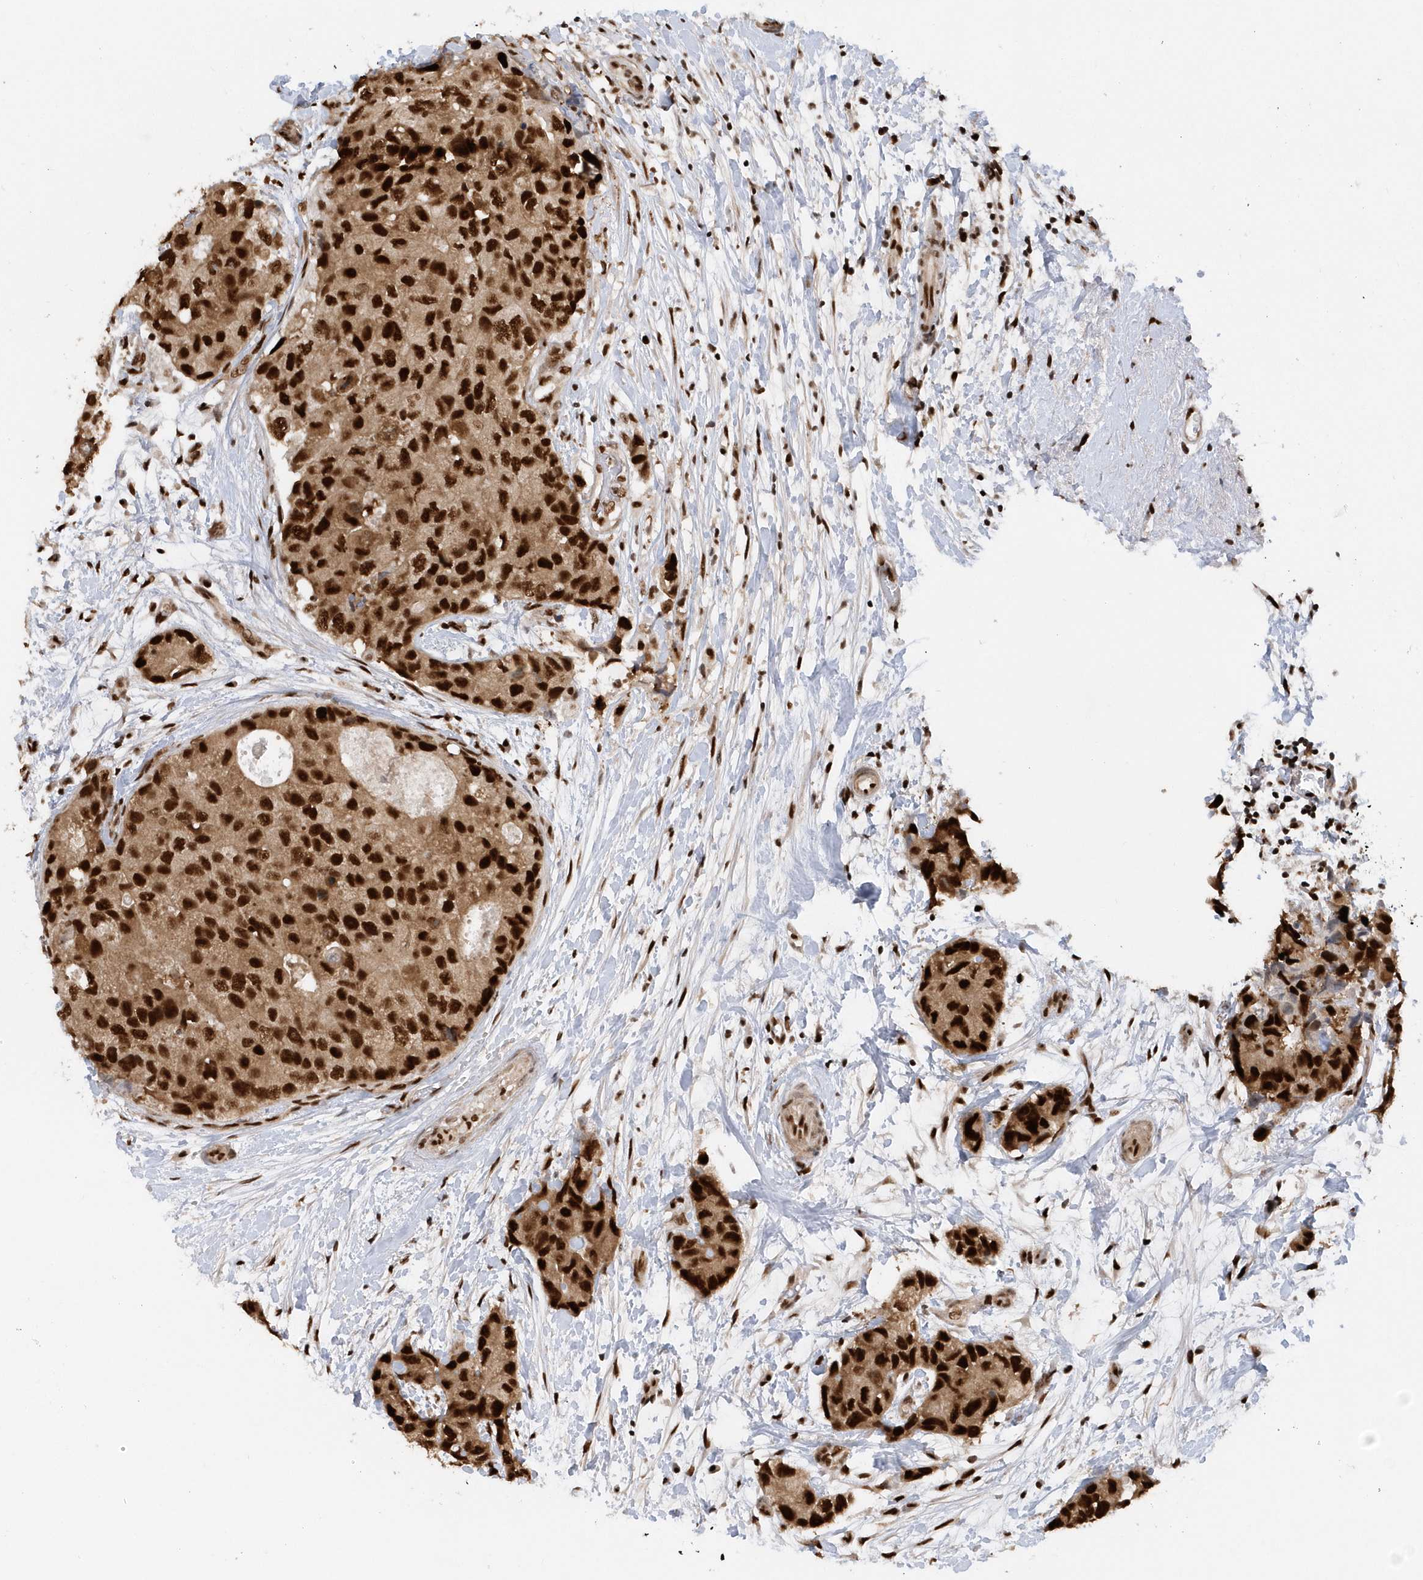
{"staining": {"intensity": "strong", "quantity": ">75%", "location": "nuclear"}, "tissue": "breast cancer", "cell_type": "Tumor cells", "image_type": "cancer", "snomed": [{"axis": "morphology", "description": "Duct carcinoma"}, {"axis": "topography", "description": "Breast"}], "caption": "DAB (3,3'-diaminobenzidine) immunohistochemical staining of human breast cancer (intraductal carcinoma) exhibits strong nuclear protein expression in approximately >75% of tumor cells. (Brightfield microscopy of DAB IHC at high magnification).", "gene": "SEPHS1", "patient": {"sex": "female", "age": 62}}